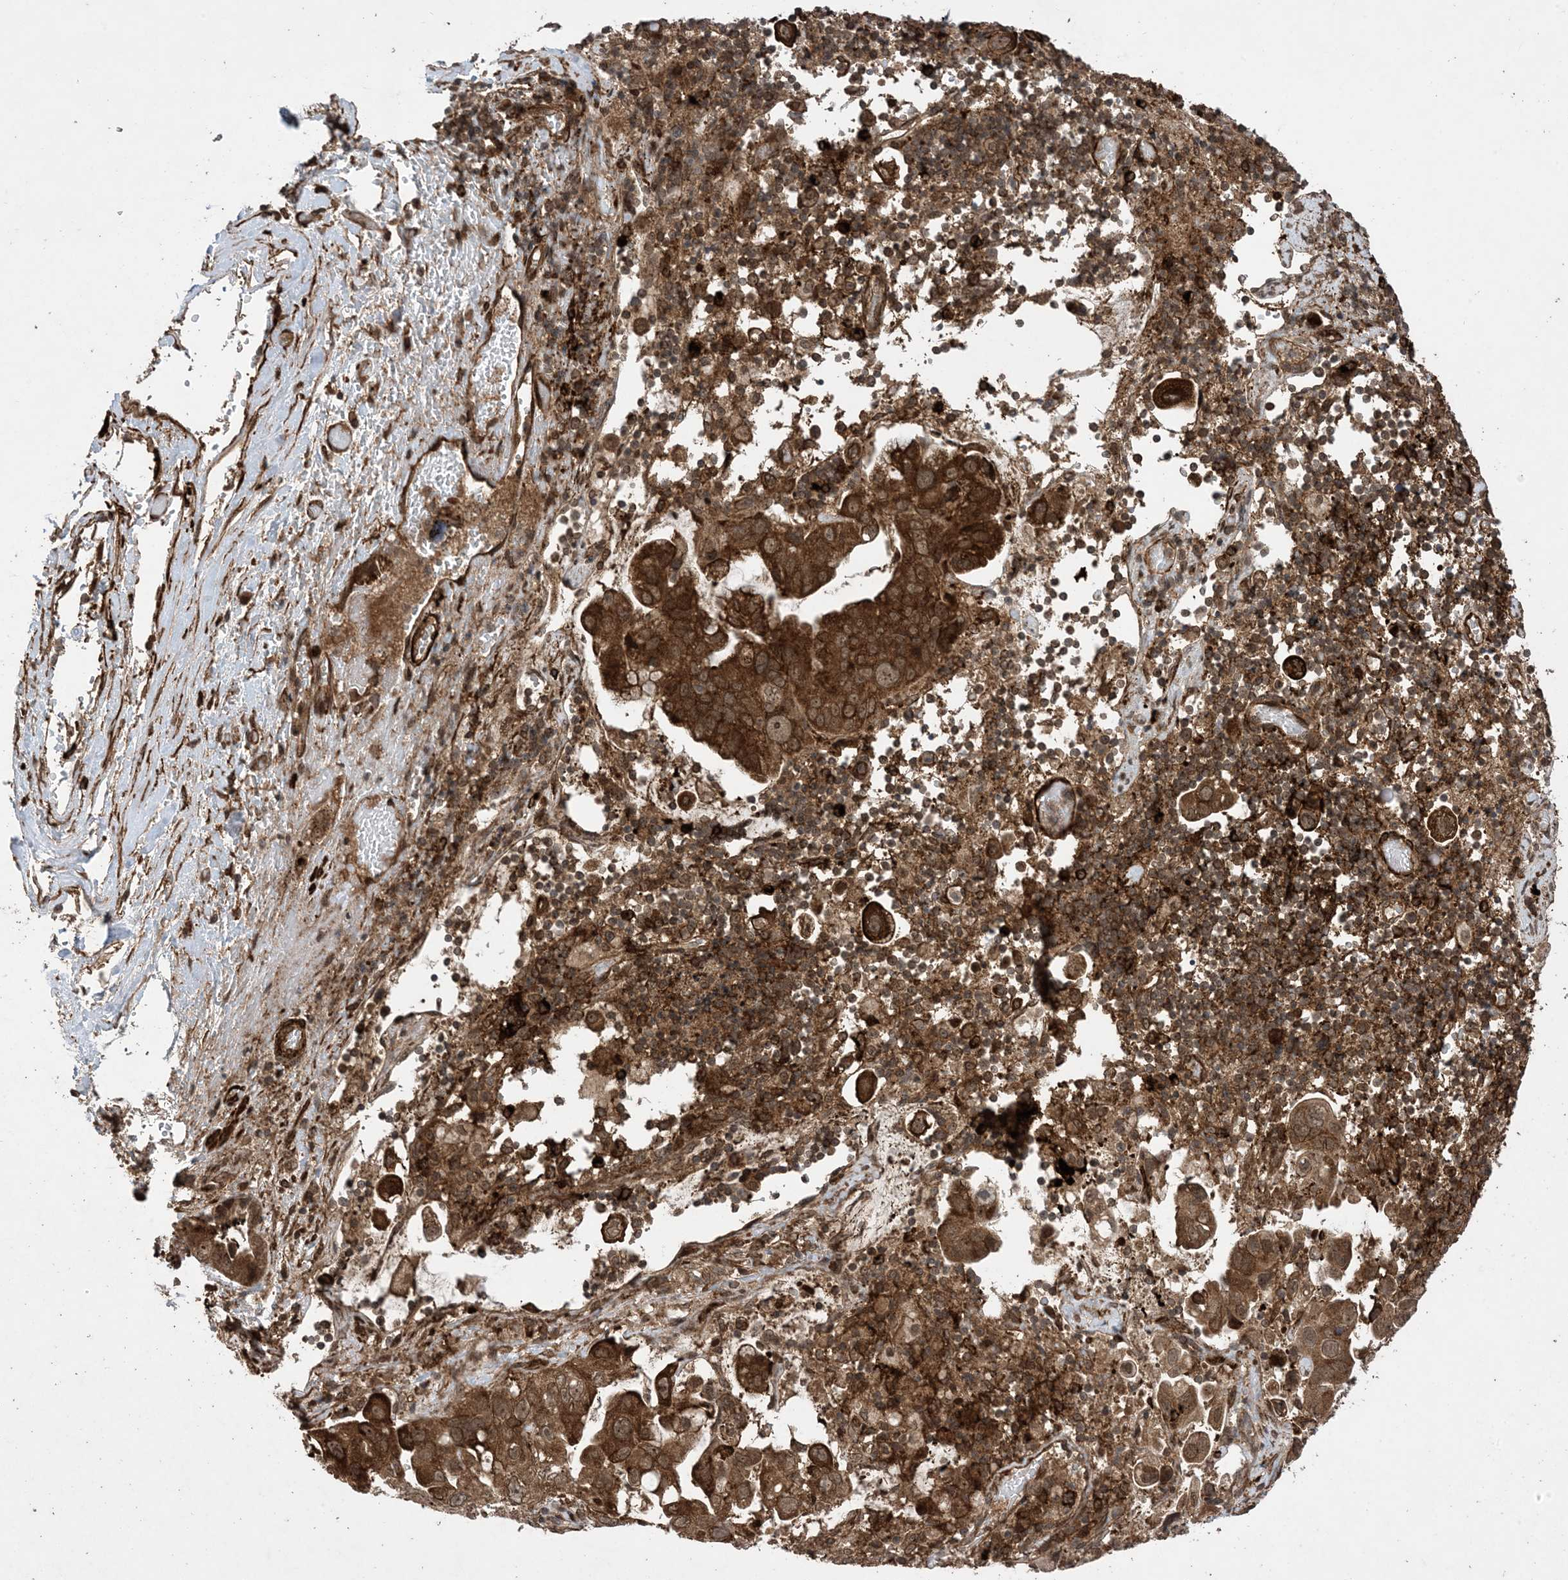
{"staining": {"intensity": "strong", "quantity": ">75%", "location": "cytoplasmic/membranous"}, "tissue": "pancreatic cancer", "cell_type": "Tumor cells", "image_type": "cancer", "snomed": [{"axis": "morphology", "description": "Inflammation, NOS"}, {"axis": "morphology", "description": "Adenocarcinoma, NOS"}, {"axis": "topography", "description": "Pancreas"}], "caption": "DAB (3,3'-diaminobenzidine) immunohistochemical staining of pancreatic adenocarcinoma displays strong cytoplasmic/membranous protein staining in approximately >75% of tumor cells.", "gene": "ZNF511", "patient": {"sex": "female", "age": 56}}